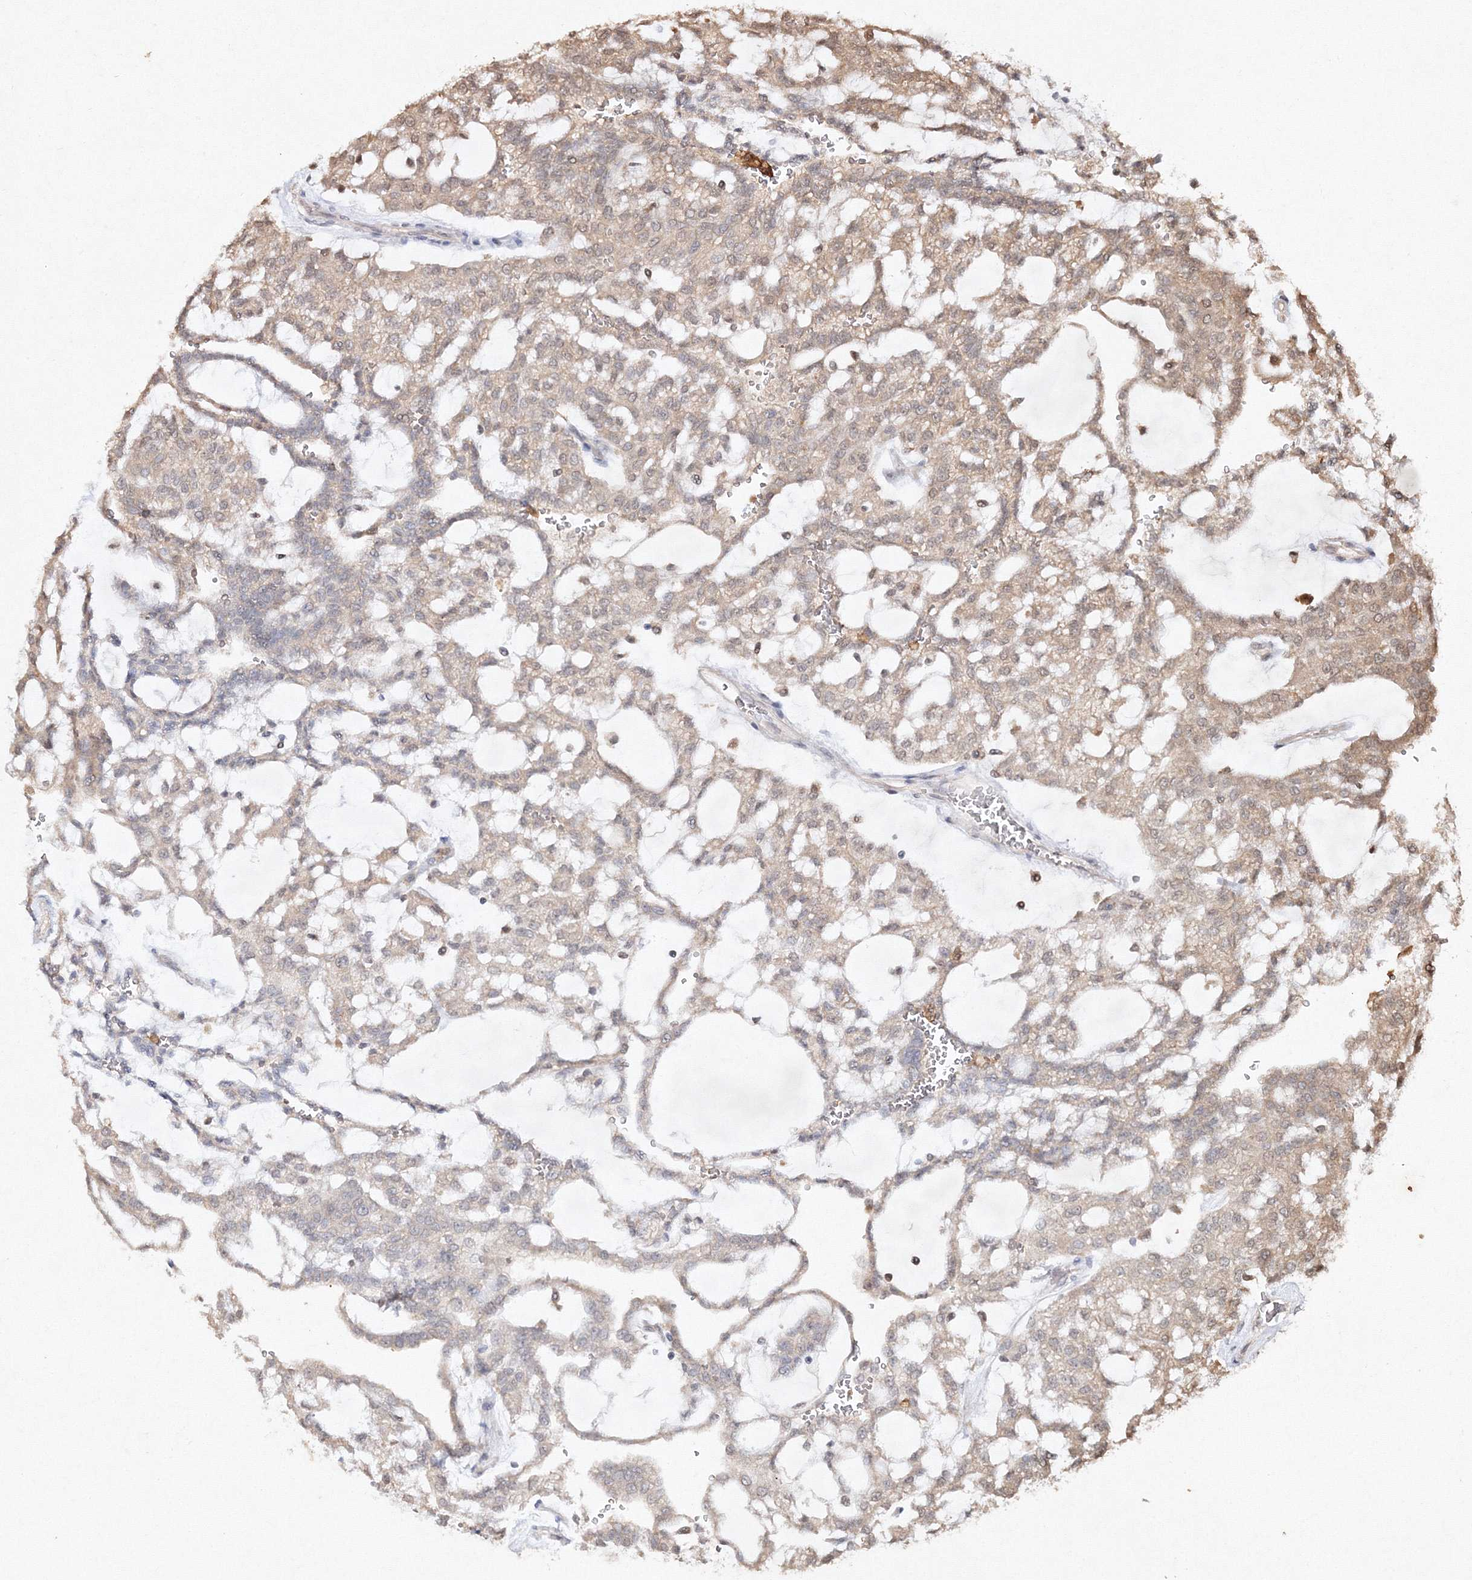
{"staining": {"intensity": "weak", "quantity": "<25%", "location": "cytoplasmic/membranous"}, "tissue": "renal cancer", "cell_type": "Tumor cells", "image_type": "cancer", "snomed": [{"axis": "morphology", "description": "Adenocarcinoma, NOS"}, {"axis": "topography", "description": "Kidney"}], "caption": "This image is of adenocarcinoma (renal) stained with IHC to label a protein in brown with the nuclei are counter-stained blue. There is no positivity in tumor cells.", "gene": "S100A11", "patient": {"sex": "male", "age": 63}}